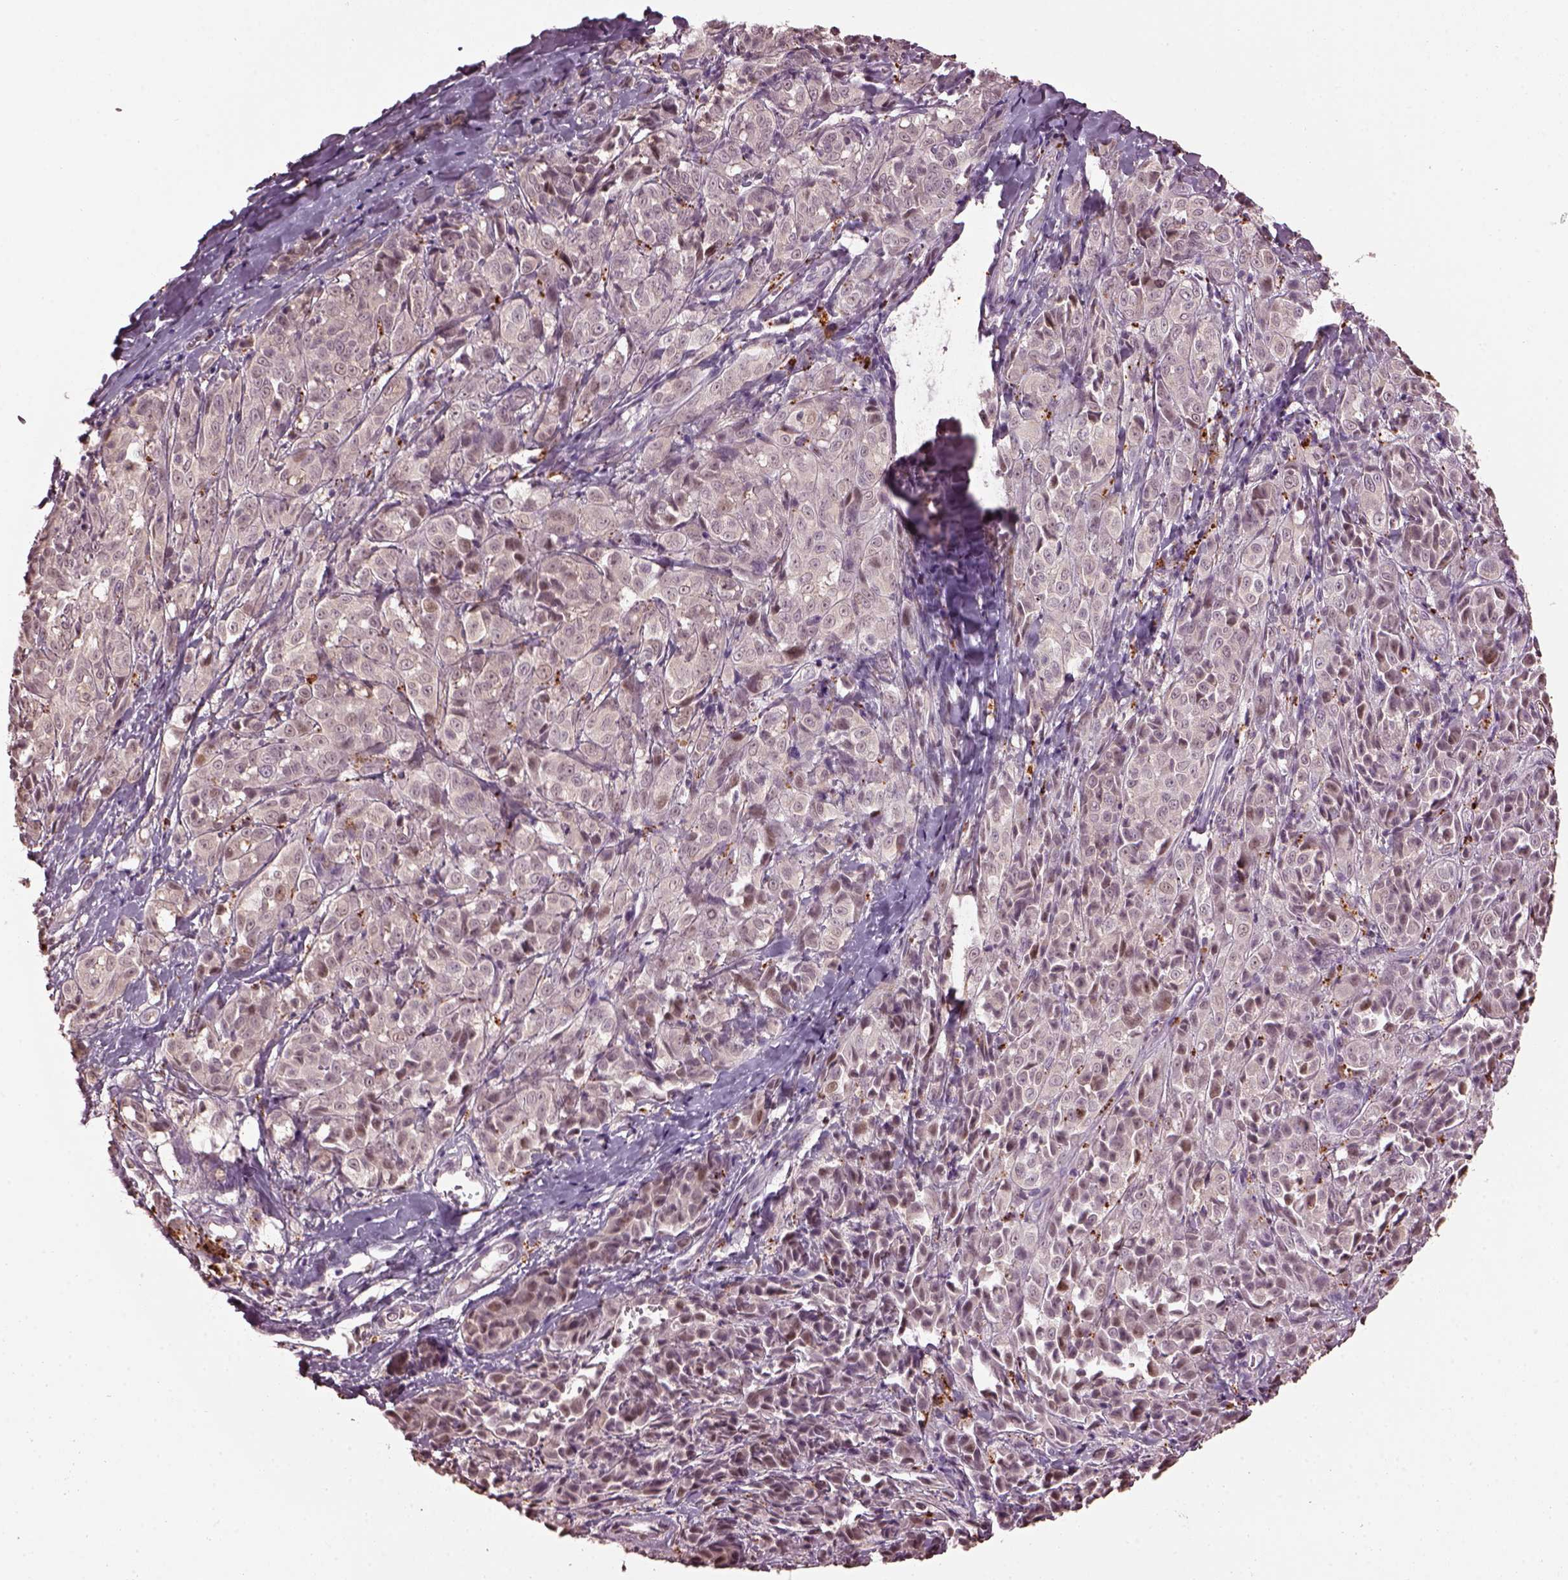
{"staining": {"intensity": "negative", "quantity": "none", "location": "none"}, "tissue": "melanoma", "cell_type": "Tumor cells", "image_type": "cancer", "snomed": [{"axis": "morphology", "description": "Malignant melanoma, NOS"}, {"axis": "topography", "description": "Skin"}], "caption": "Malignant melanoma was stained to show a protein in brown. There is no significant staining in tumor cells. Nuclei are stained in blue.", "gene": "RUFY3", "patient": {"sex": "male", "age": 89}}